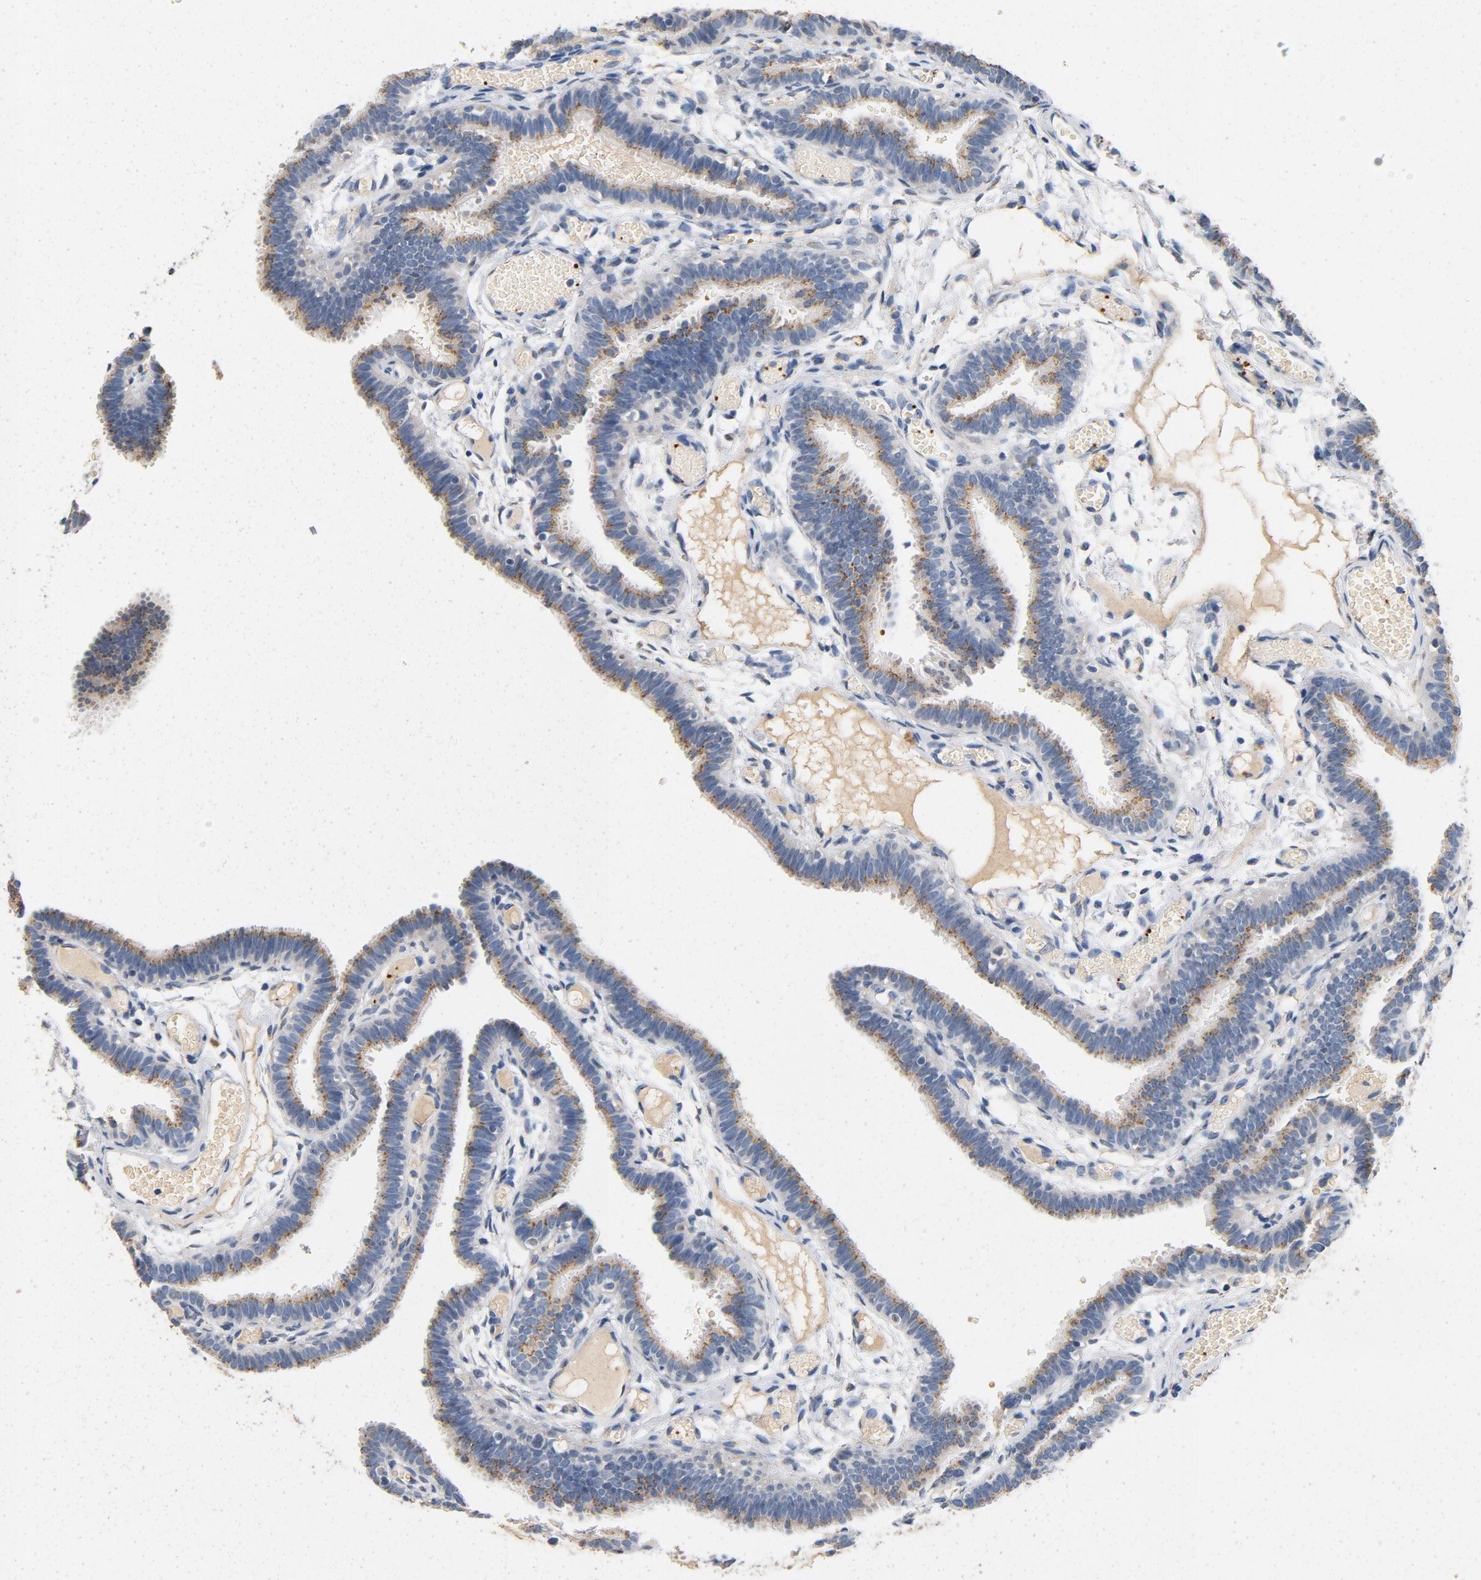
{"staining": {"intensity": "weak", "quantity": ">75%", "location": "cytoplasmic/membranous"}, "tissue": "fallopian tube", "cell_type": "Glandular cells", "image_type": "normal", "snomed": [{"axis": "morphology", "description": "Normal tissue, NOS"}, {"axis": "topography", "description": "Fallopian tube"}], "caption": "Protein expression analysis of unremarkable human fallopian tube reveals weak cytoplasmic/membranous staining in about >75% of glandular cells. (IHC, brightfield microscopy, high magnification).", "gene": "LMAN2", "patient": {"sex": "female", "age": 29}}